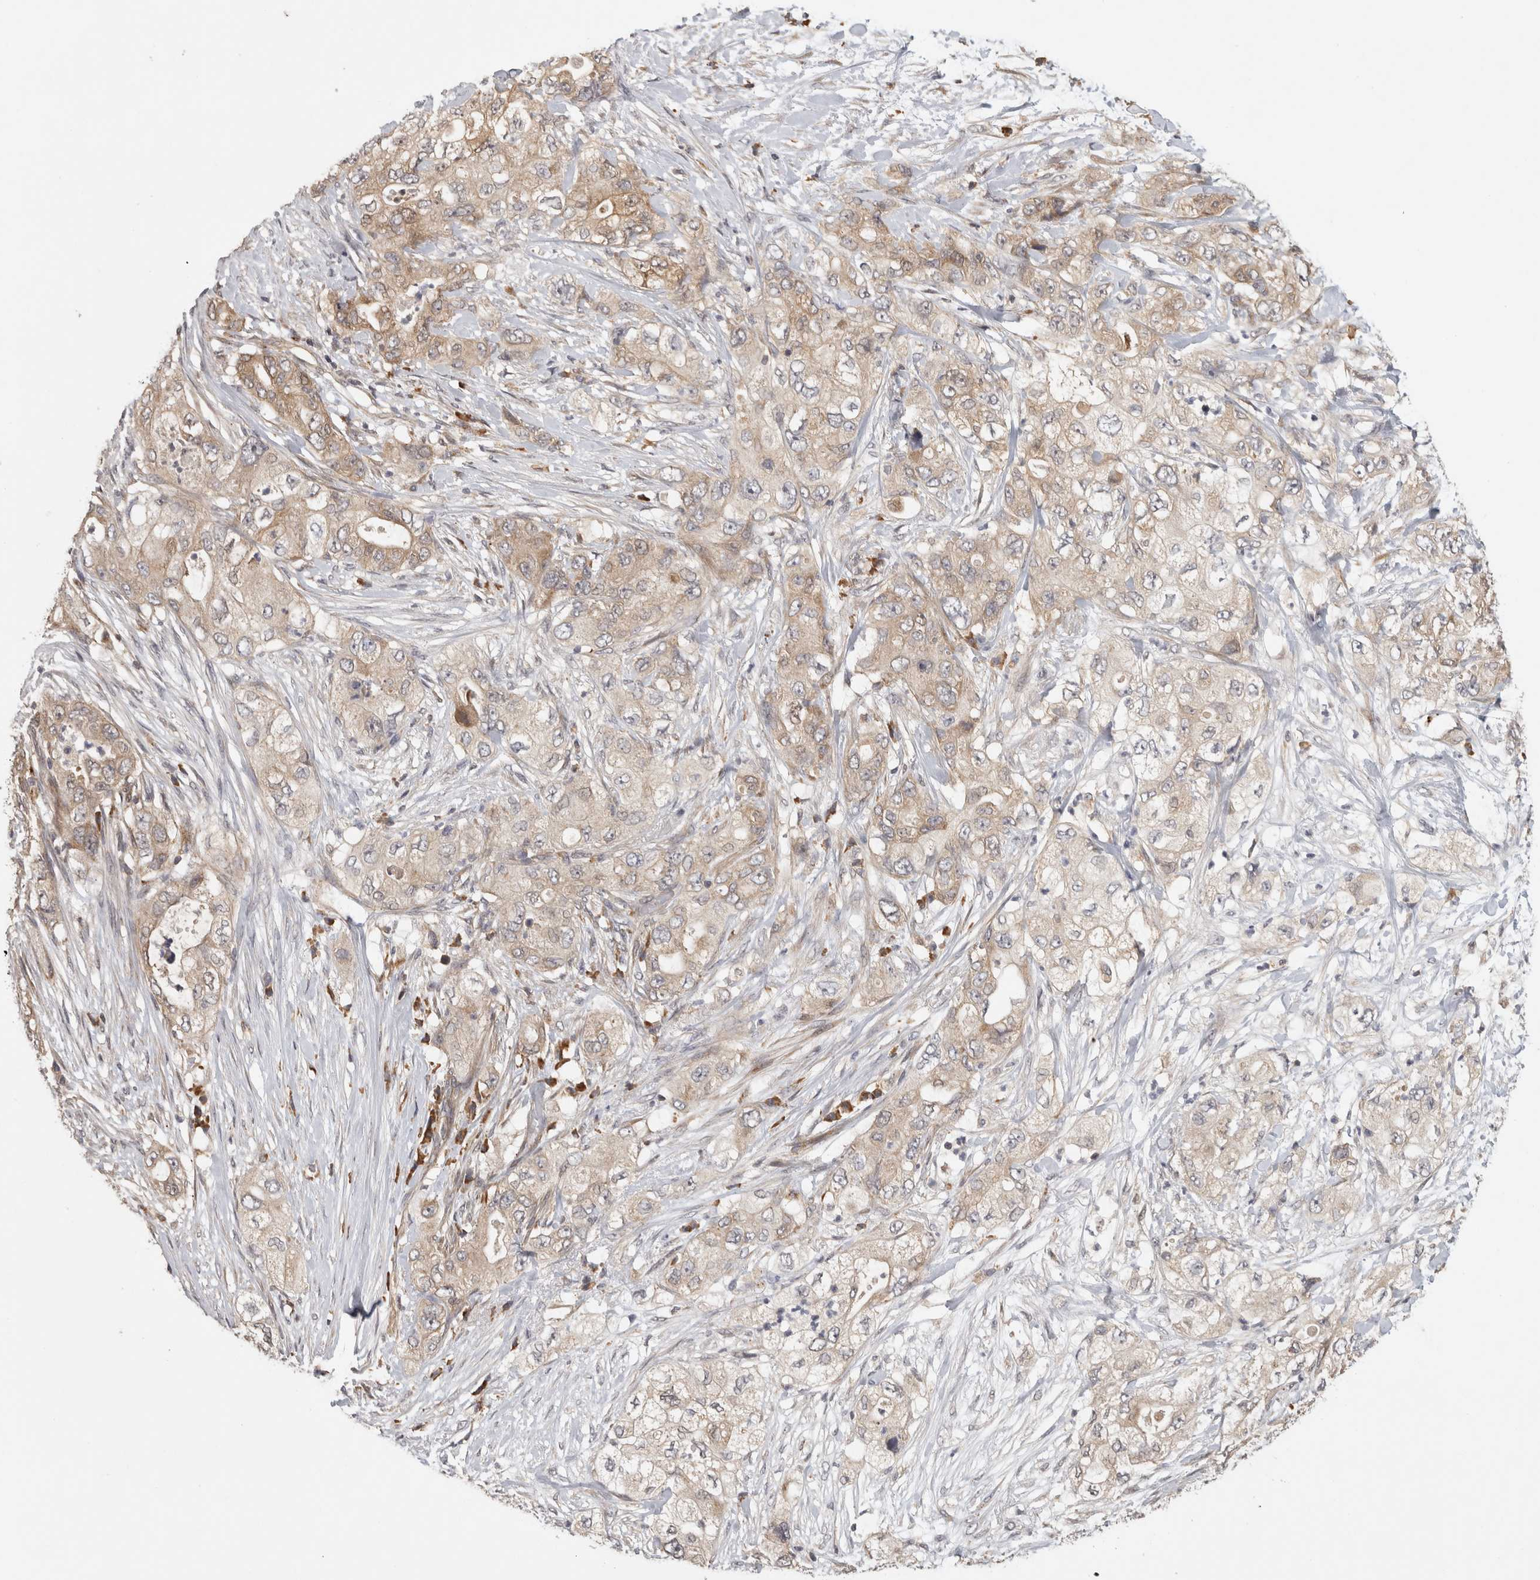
{"staining": {"intensity": "weak", "quantity": ">75%", "location": "cytoplasmic/membranous"}, "tissue": "pancreatic cancer", "cell_type": "Tumor cells", "image_type": "cancer", "snomed": [{"axis": "morphology", "description": "Adenocarcinoma, NOS"}, {"axis": "topography", "description": "Pancreas"}], "caption": "A brown stain shows weak cytoplasmic/membranous positivity of a protein in human adenocarcinoma (pancreatic) tumor cells. Using DAB (3,3'-diaminobenzidine) (brown) and hematoxylin (blue) stains, captured at high magnification using brightfield microscopy.", "gene": "ACAT2", "patient": {"sex": "female", "age": 73}}